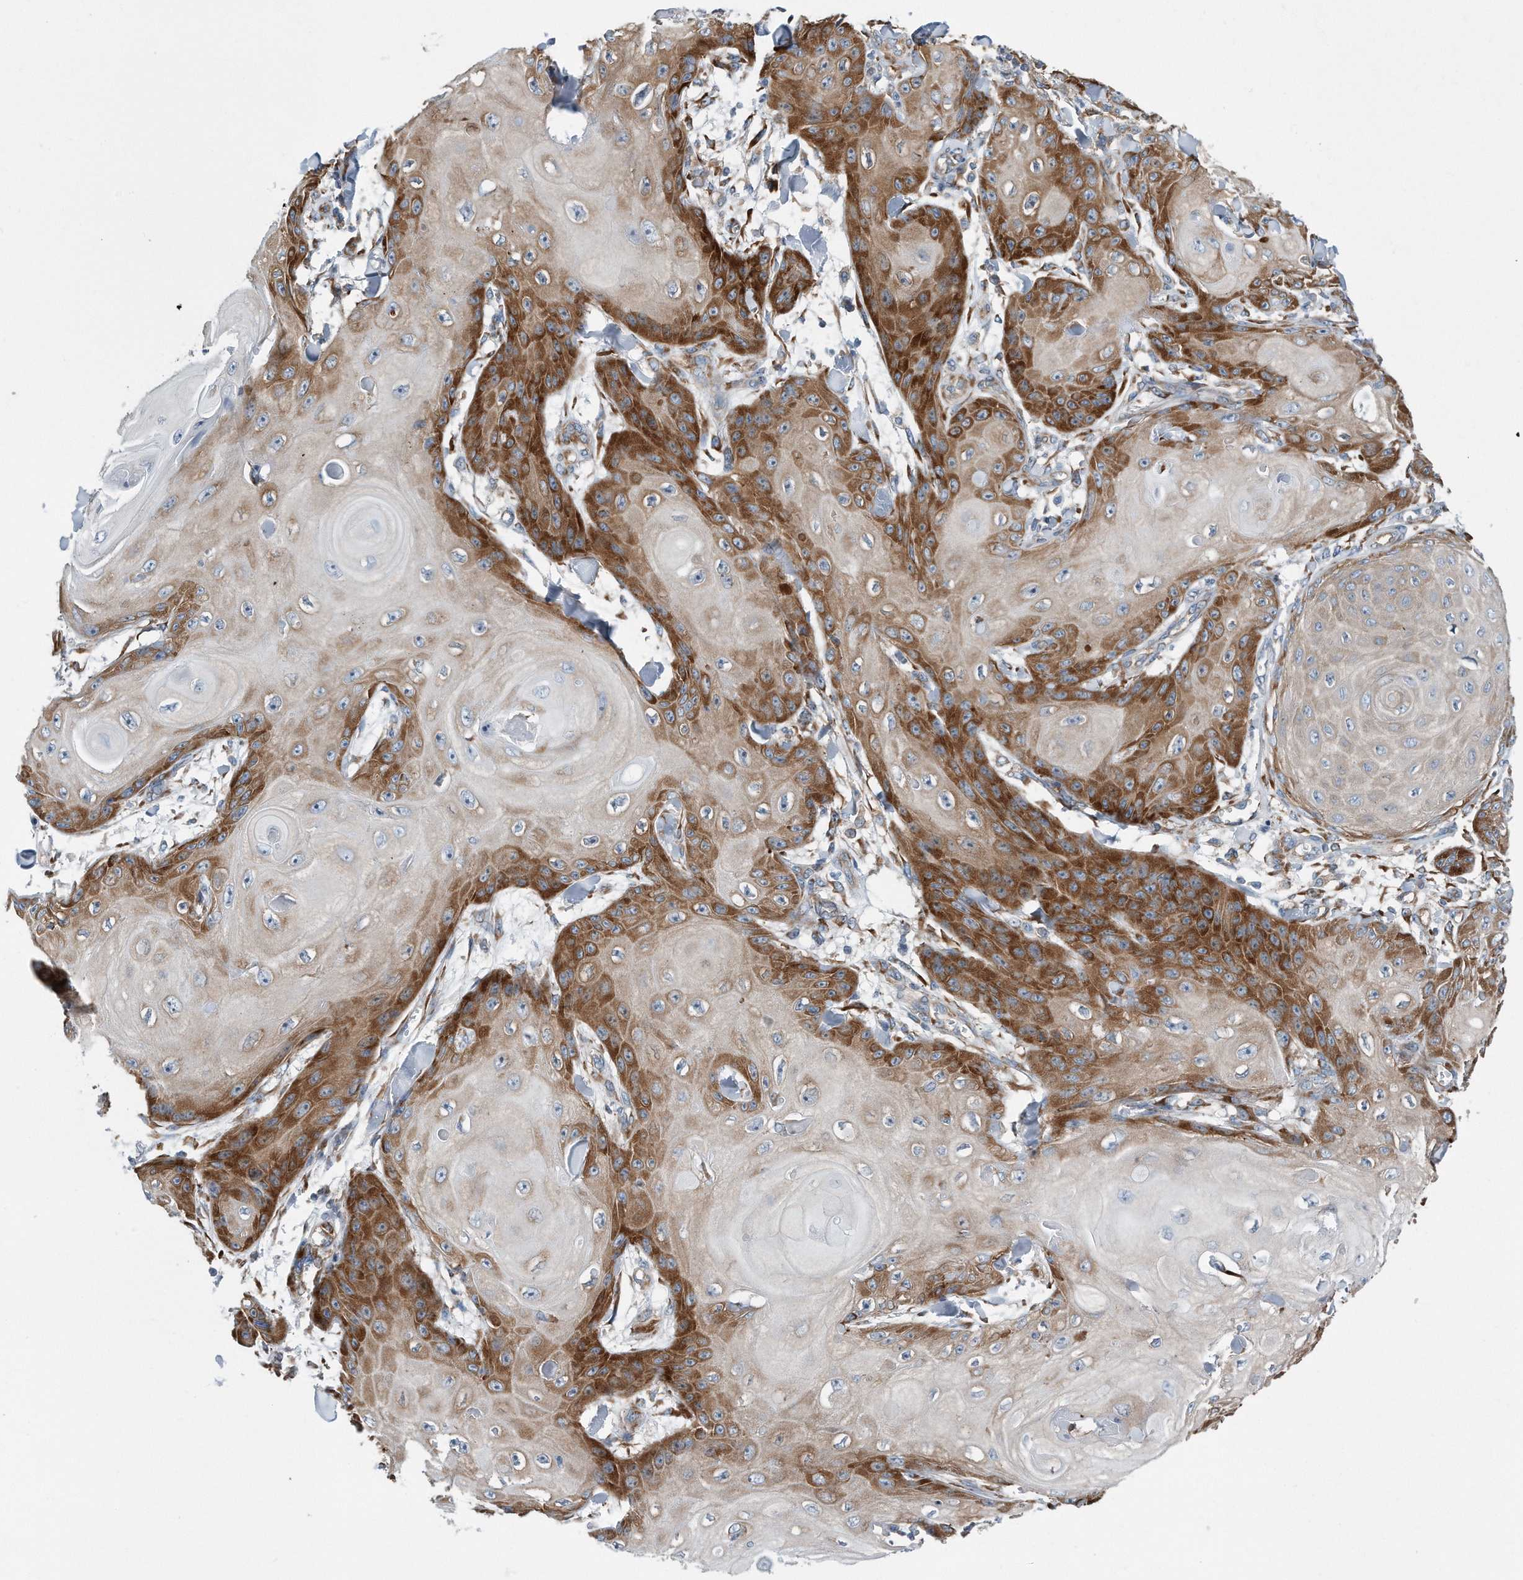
{"staining": {"intensity": "strong", "quantity": "25%-75%", "location": "cytoplasmic/membranous"}, "tissue": "skin cancer", "cell_type": "Tumor cells", "image_type": "cancer", "snomed": [{"axis": "morphology", "description": "Squamous cell carcinoma, NOS"}, {"axis": "topography", "description": "Skin"}], "caption": "Brown immunohistochemical staining in skin squamous cell carcinoma demonstrates strong cytoplasmic/membranous staining in about 25%-75% of tumor cells. The staining was performed using DAB (3,3'-diaminobenzidine) to visualize the protein expression in brown, while the nuclei were stained in blue with hematoxylin (Magnification: 20x).", "gene": "RPL26L1", "patient": {"sex": "male", "age": 74}}